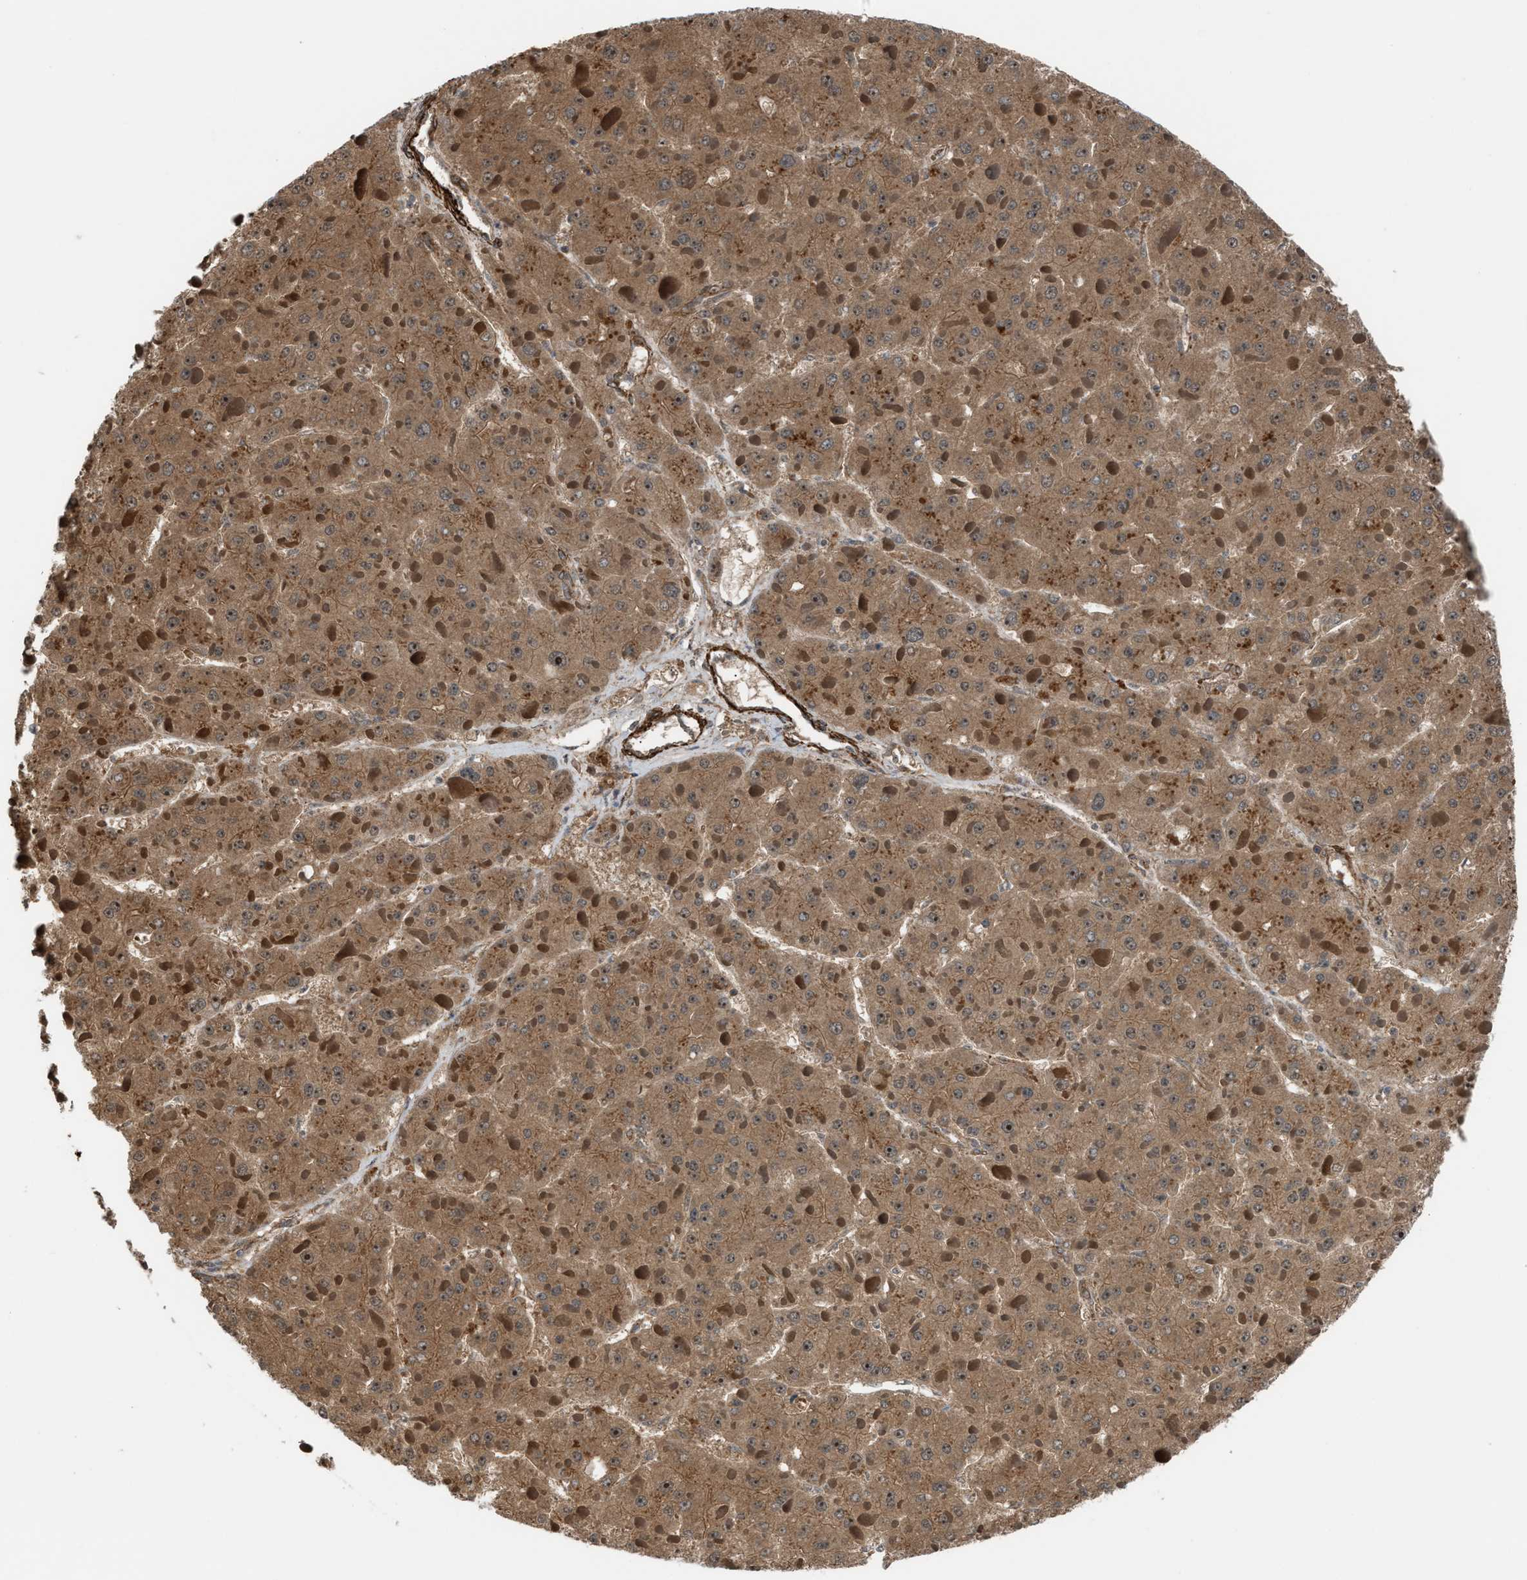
{"staining": {"intensity": "moderate", "quantity": ">75%", "location": "cytoplasmic/membranous"}, "tissue": "liver cancer", "cell_type": "Tumor cells", "image_type": "cancer", "snomed": [{"axis": "morphology", "description": "Carcinoma, Hepatocellular, NOS"}, {"axis": "topography", "description": "Liver"}], "caption": "Moderate cytoplasmic/membranous positivity is seen in about >75% of tumor cells in liver cancer (hepatocellular carcinoma). The staining is performed using DAB (3,3'-diaminobenzidine) brown chromogen to label protein expression. The nuclei are counter-stained blue using hematoxylin.", "gene": "NQO2", "patient": {"sex": "female", "age": 73}}